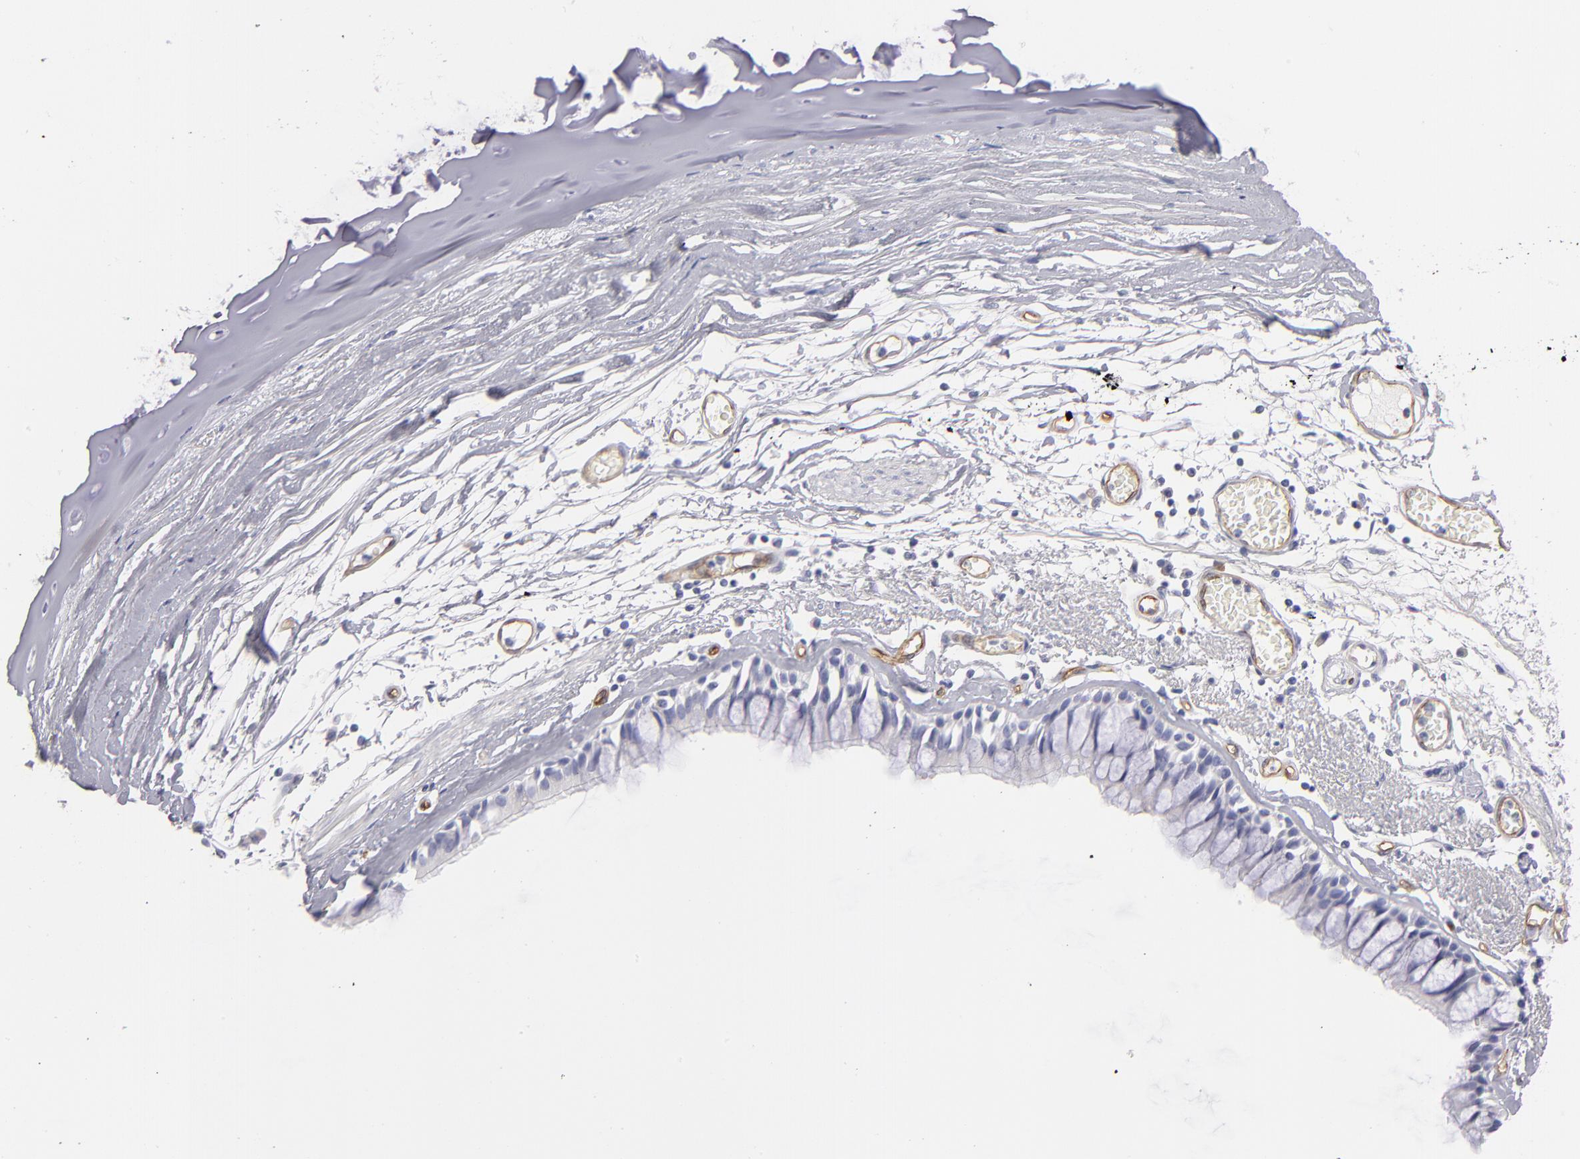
{"staining": {"intensity": "negative", "quantity": "none", "location": "none"}, "tissue": "bronchus", "cell_type": "Respiratory epithelial cells", "image_type": "normal", "snomed": [{"axis": "morphology", "description": "Normal tissue, NOS"}, {"axis": "topography", "description": "Bronchus"}, {"axis": "topography", "description": "Lung"}], "caption": "DAB immunohistochemical staining of benign human bronchus reveals no significant staining in respiratory epithelial cells.", "gene": "PLVAP", "patient": {"sex": "female", "age": 56}}